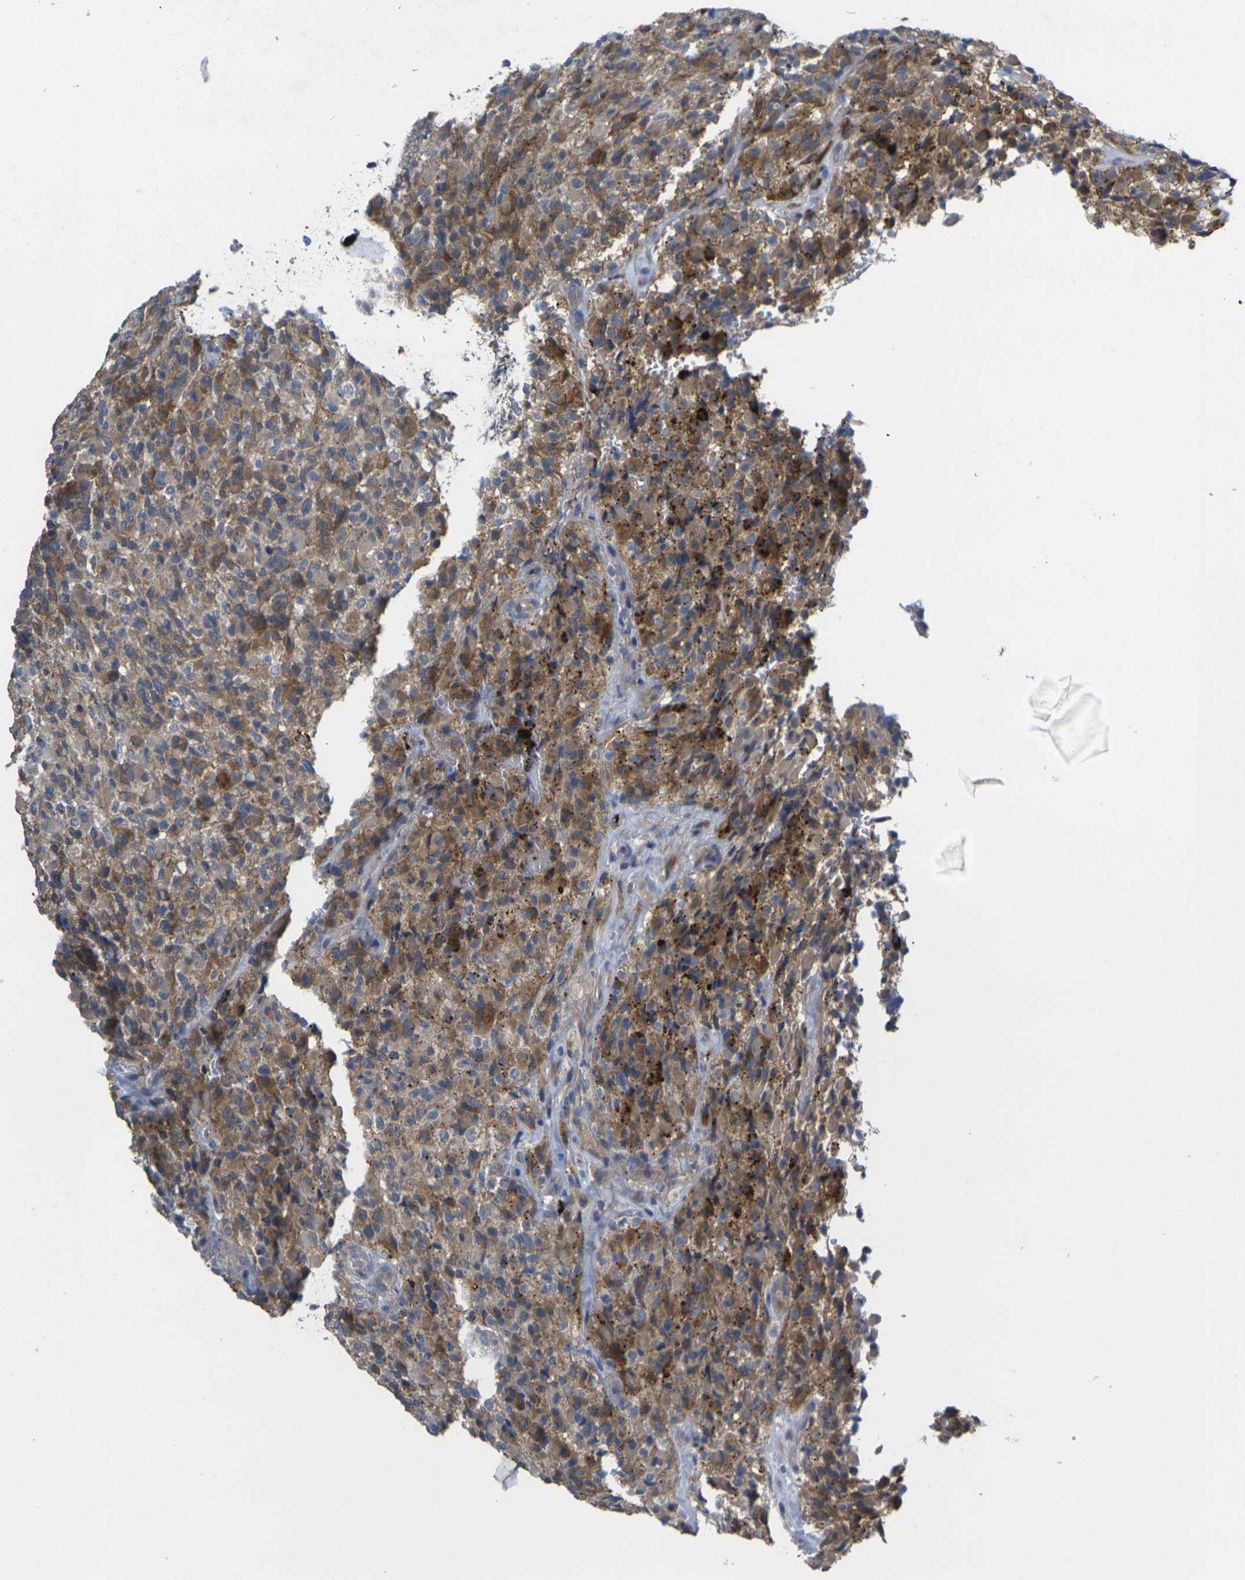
{"staining": {"intensity": "moderate", "quantity": ">75%", "location": "cytoplasmic/membranous"}, "tissue": "glioma", "cell_type": "Tumor cells", "image_type": "cancer", "snomed": [{"axis": "morphology", "description": "Glioma, malignant, High grade"}, {"axis": "topography", "description": "Brain"}], "caption": "Immunohistochemical staining of glioma displays medium levels of moderate cytoplasmic/membranous positivity in about >75% of tumor cells. (brown staining indicates protein expression, while blue staining denotes nuclei).", "gene": "GNA12", "patient": {"sex": "male", "age": 71}}